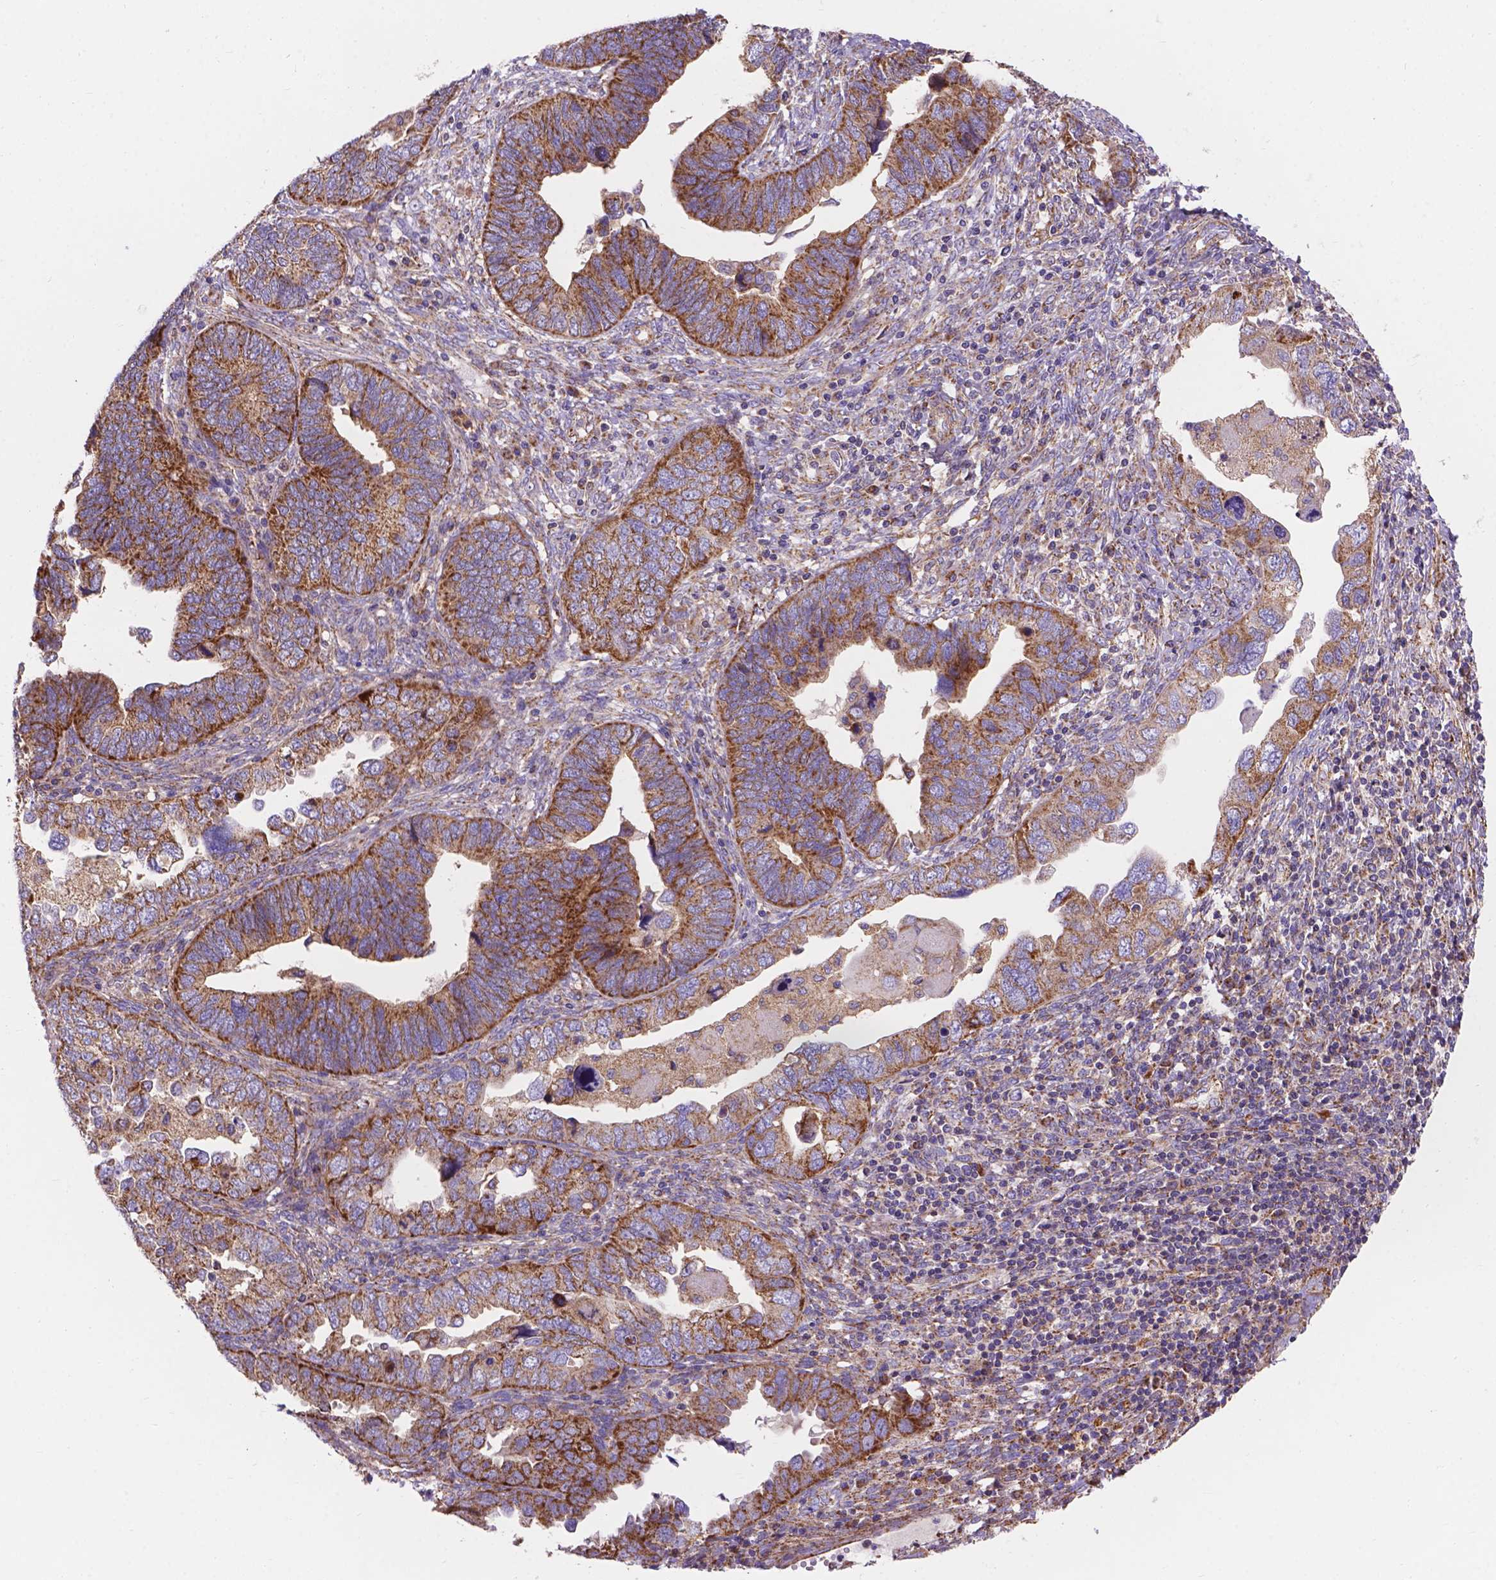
{"staining": {"intensity": "moderate", "quantity": ">75%", "location": "cytoplasmic/membranous"}, "tissue": "endometrial cancer", "cell_type": "Tumor cells", "image_type": "cancer", "snomed": [{"axis": "morphology", "description": "Adenocarcinoma, NOS"}, {"axis": "topography", "description": "Endometrium"}], "caption": "A histopathology image of human adenocarcinoma (endometrial) stained for a protein reveals moderate cytoplasmic/membranous brown staining in tumor cells.", "gene": "AK3", "patient": {"sex": "female", "age": 79}}